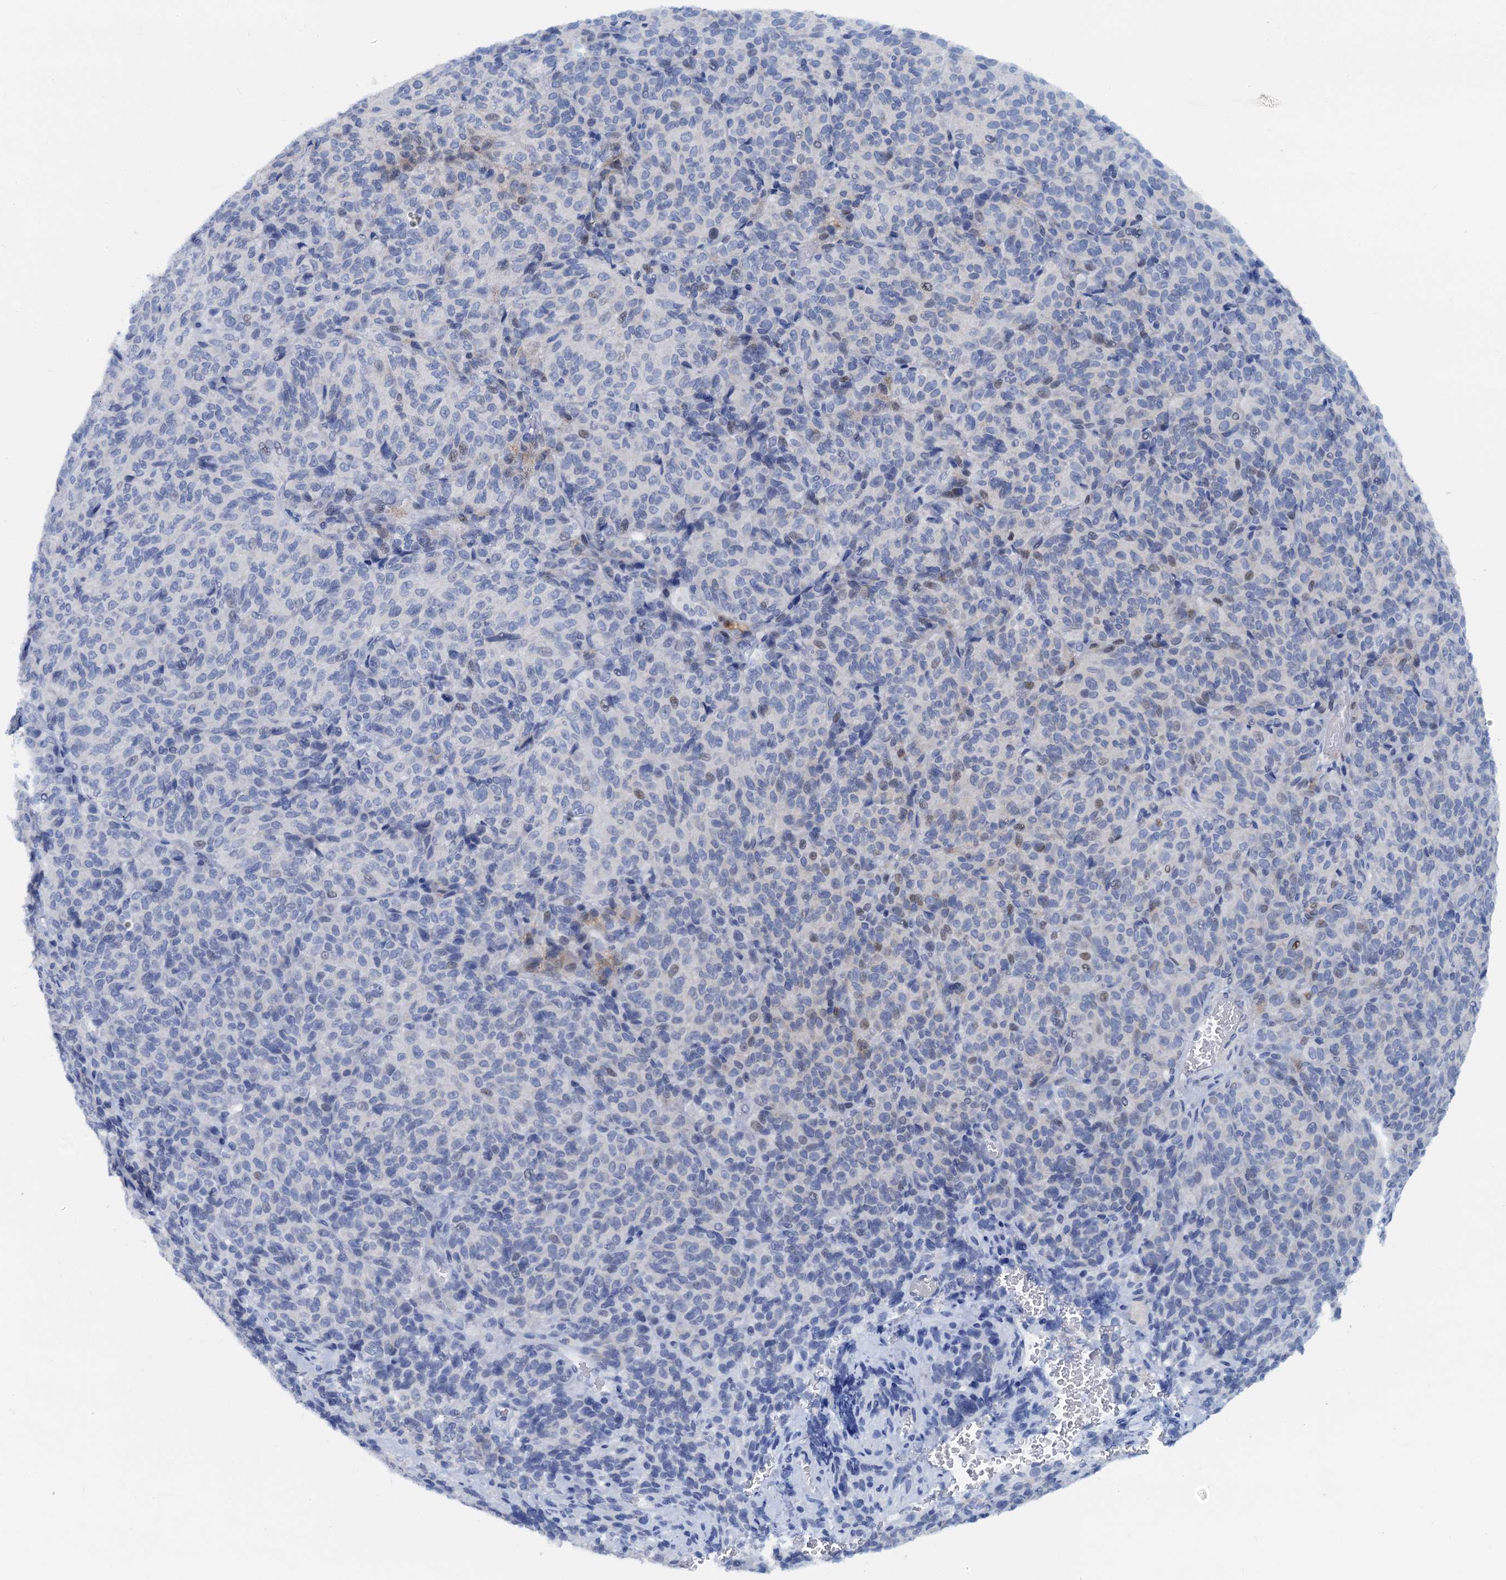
{"staining": {"intensity": "weak", "quantity": "<25%", "location": "nuclear"}, "tissue": "melanoma", "cell_type": "Tumor cells", "image_type": "cancer", "snomed": [{"axis": "morphology", "description": "Malignant melanoma, Metastatic site"}, {"axis": "topography", "description": "Brain"}], "caption": "High power microscopy histopathology image of an immunohistochemistry histopathology image of melanoma, revealing no significant positivity in tumor cells.", "gene": "PTGES3", "patient": {"sex": "female", "age": 56}}